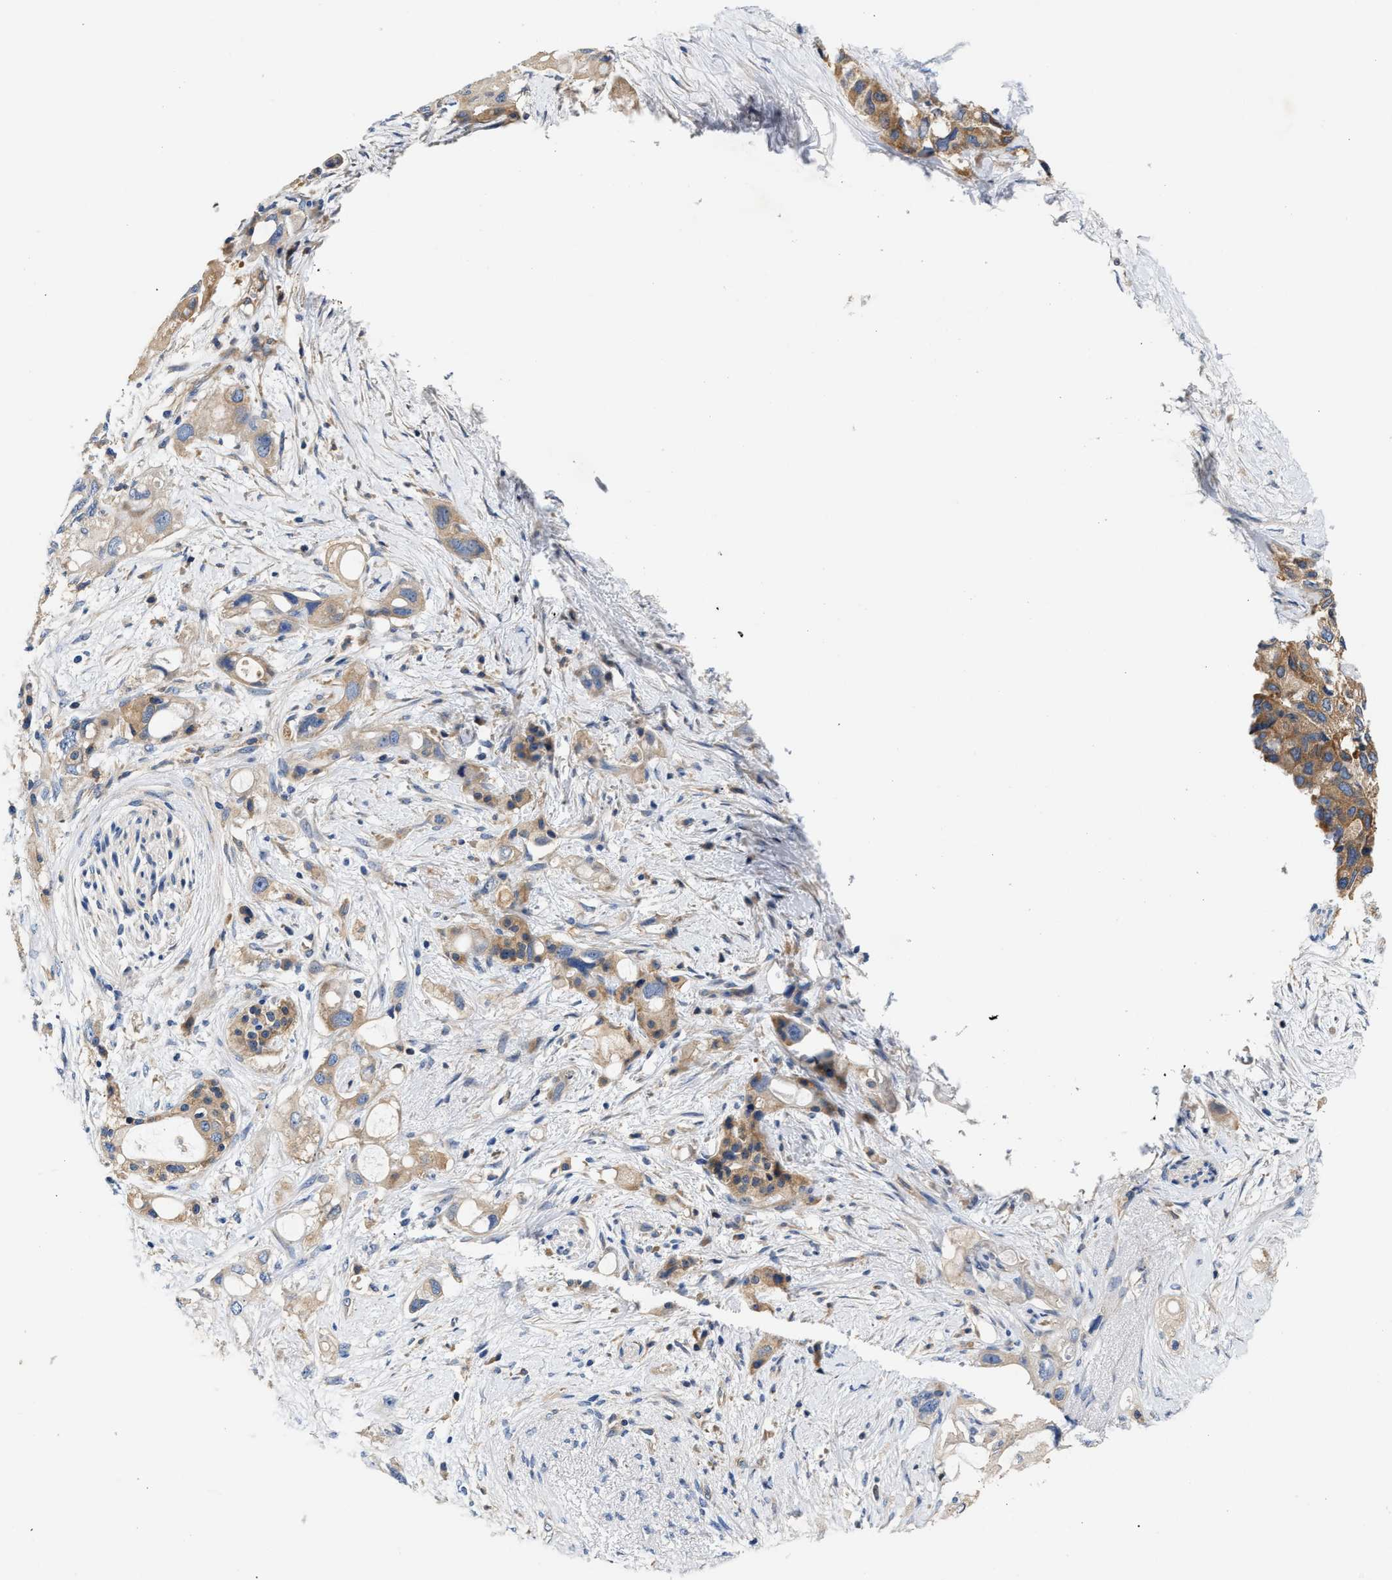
{"staining": {"intensity": "weak", "quantity": ">75%", "location": "cytoplasmic/membranous"}, "tissue": "pancreatic cancer", "cell_type": "Tumor cells", "image_type": "cancer", "snomed": [{"axis": "morphology", "description": "Adenocarcinoma, NOS"}, {"axis": "topography", "description": "Pancreas"}], "caption": "Immunohistochemistry image of neoplastic tissue: human pancreatic cancer stained using immunohistochemistry (IHC) demonstrates low levels of weak protein expression localized specifically in the cytoplasmic/membranous of tumor cells, appearing as a cytoplasmic/membranous brown color.", "gene": "FAM185A", "patient": {"sex": "female", "age": 56}}